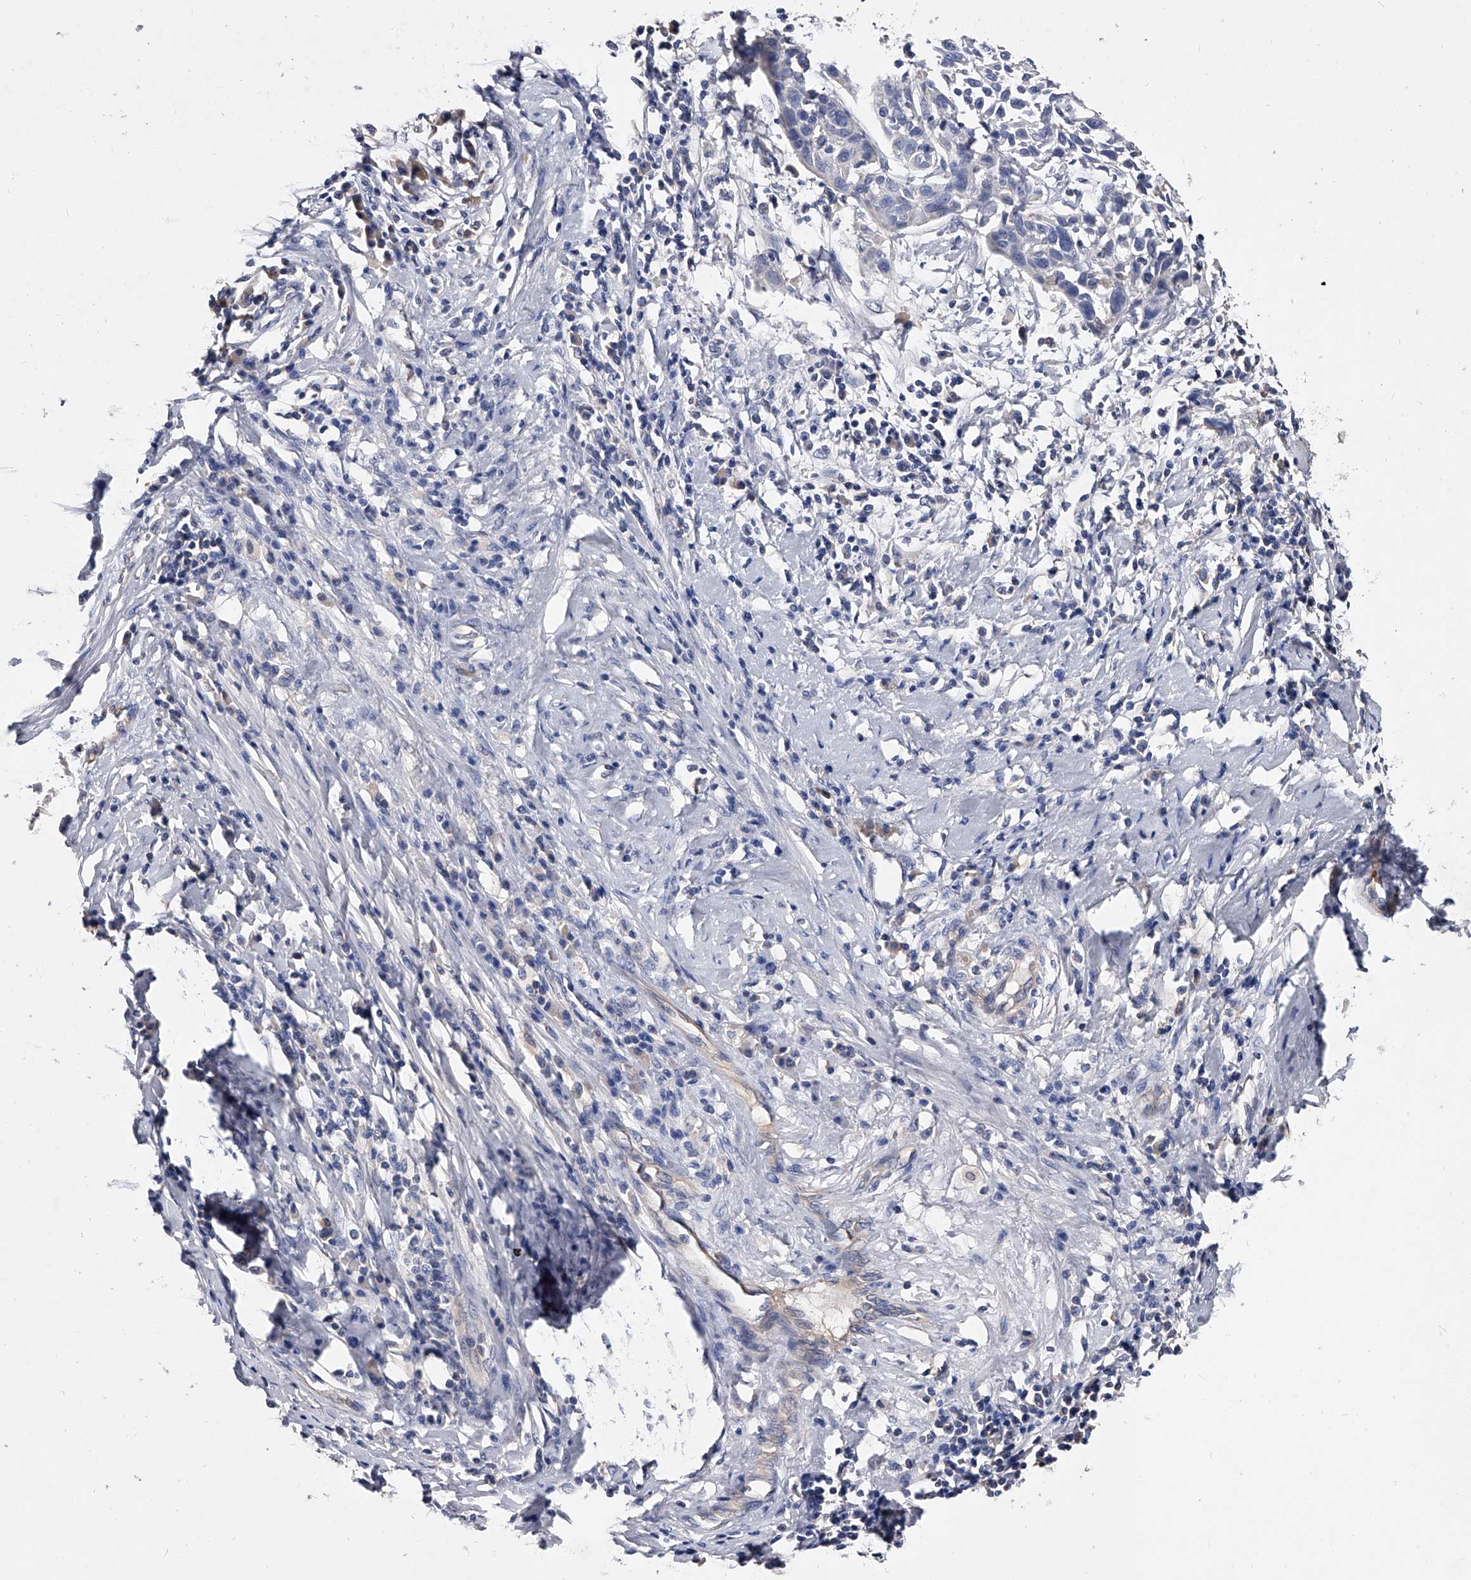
{"staining": {"intensity": "negative", "quantity": "none", "location": "none"}, "tissue": "cervical cancer", "cell_type": "Tumor cells", "image_type": "cancer", "snomed": [{"axis": "morphology", "description": "Squamous cell carcinoma, NOS"}, {"axis": "topography", "description": "Cervix"}], "caption": "High magnification brightfield microscopy of cervical cancer (squamous cell carcinoma) stained with DAB (3,3'-diaminobenzidine) (brown) and counterstained with hematoxylin (blue): tumor cells show no significant staining. (Stains: DAB immunohistochemistry (IHC) with hematoxylin counter stain, Microscopy: brightfield microscopy at high magnification).", "gene": "EFCAB7", "patient": {"sex": "female", "age": 51}}